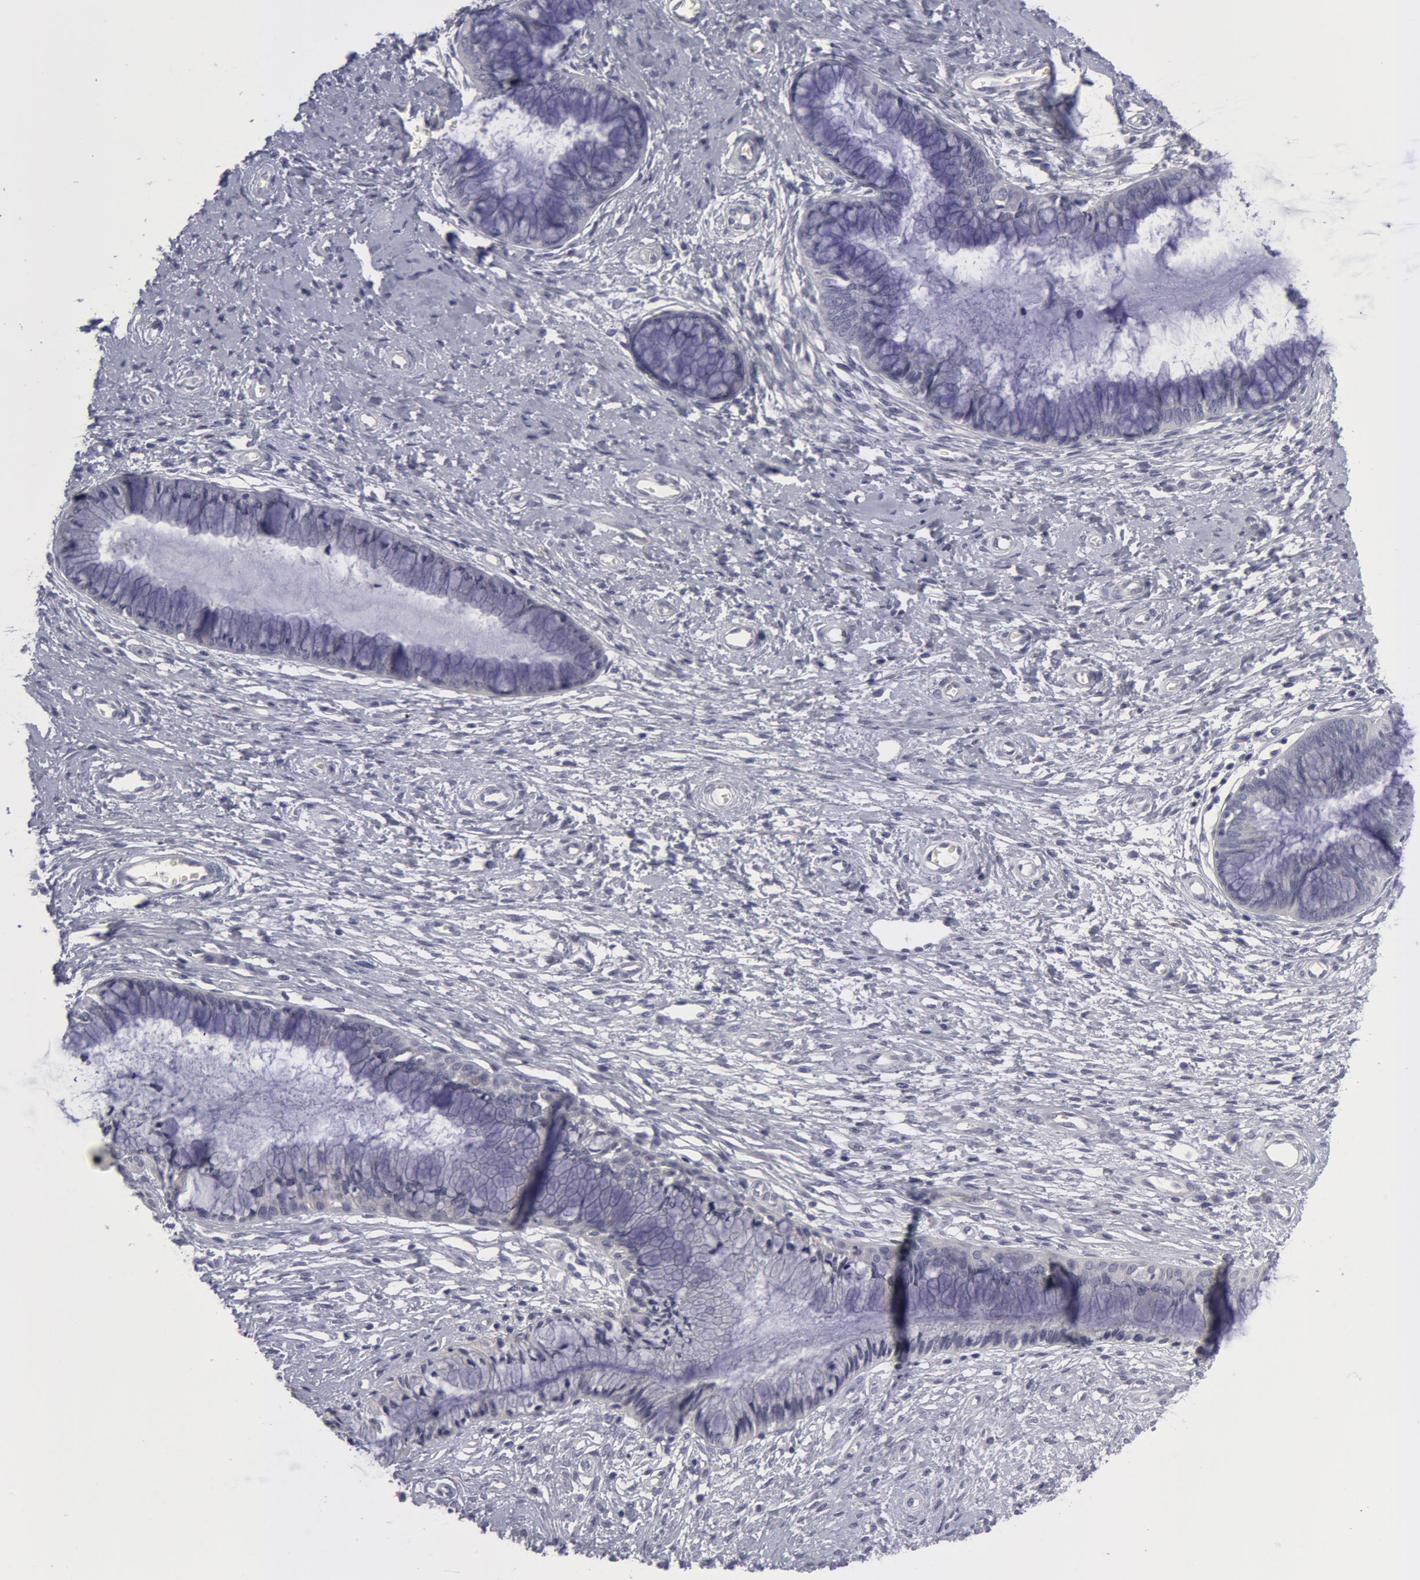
{"staining": {"intensity": "negative", "quantity": "none", "location": "none"}, "tissue": "cervix", "cell_type": "Glandular cells", "image_type": "normal", "snomed": [{"axis": "morphology", "description": "Normal tissue, NOS"}, {"axis": "topography", "description": "Cervix"}], "caption": "A high-resolution image shows immunohistochemistry (IHC) staining of unremarkable cervix, which demonstrates no significant positivity in glandular cells.", "gene": "SMC1B", "patient": {"sex": "female", "age": 27}}